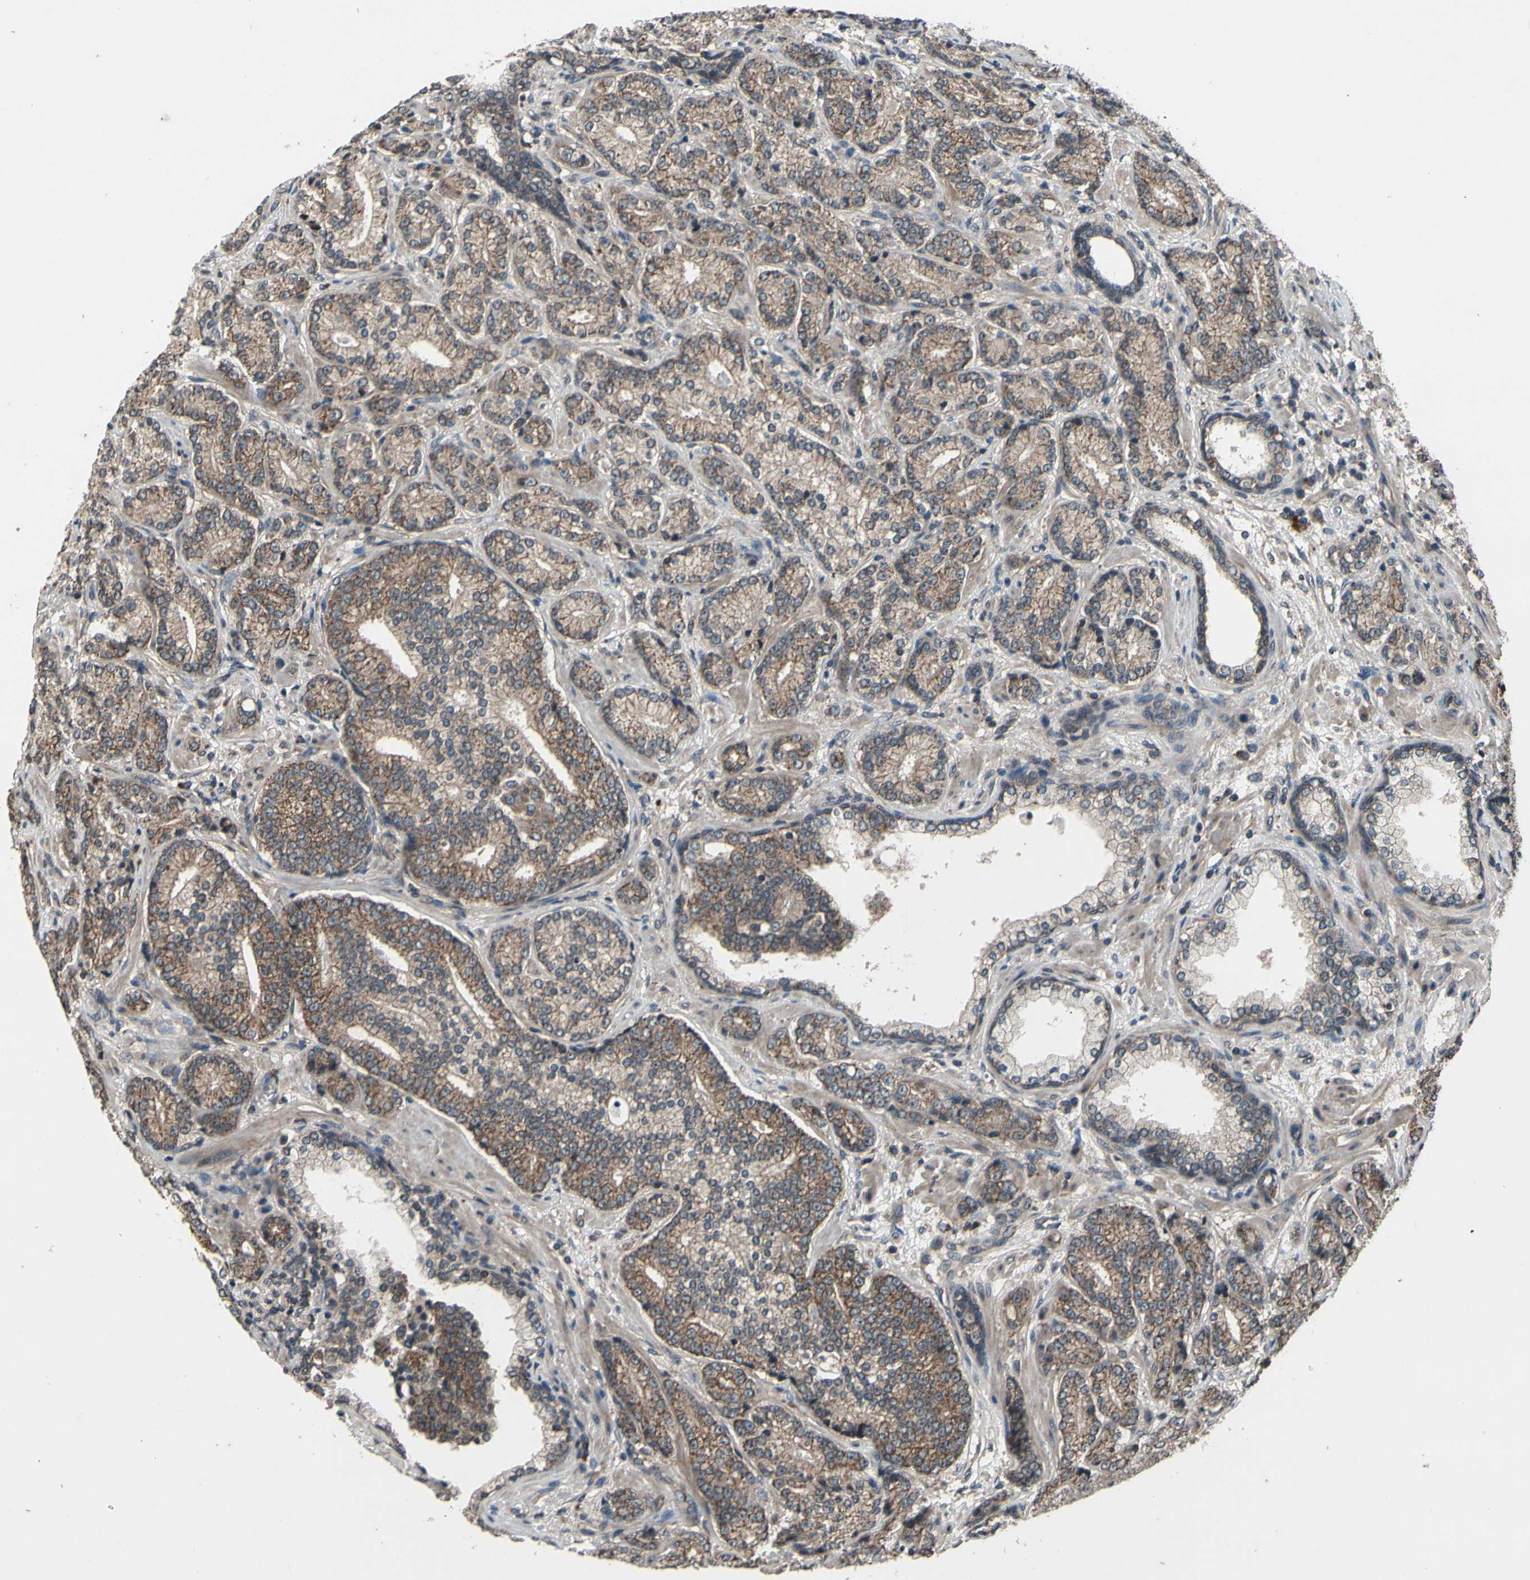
{"staining": {"intensity": "moderate", "quantity": "25%-75%", "location": "cytoplasmic/membranous"}, "tissue": "prostate cancer", "cell_type": "Tumor cells", "image_type": "cancer", "snomed": [{"axis": "morphology", "description": "Adenocarcinoma, High grade"}, {"axis": "topography", "description": "Prostate"}], "caption": "Brown immunohistochemical staining in prostate cancer displays moderate cytoplasmic/membranous expression in about 25%-75% of tumor cells.", "gene": "MBTPS2", "patient": {"sex": "male", "age": 61}}